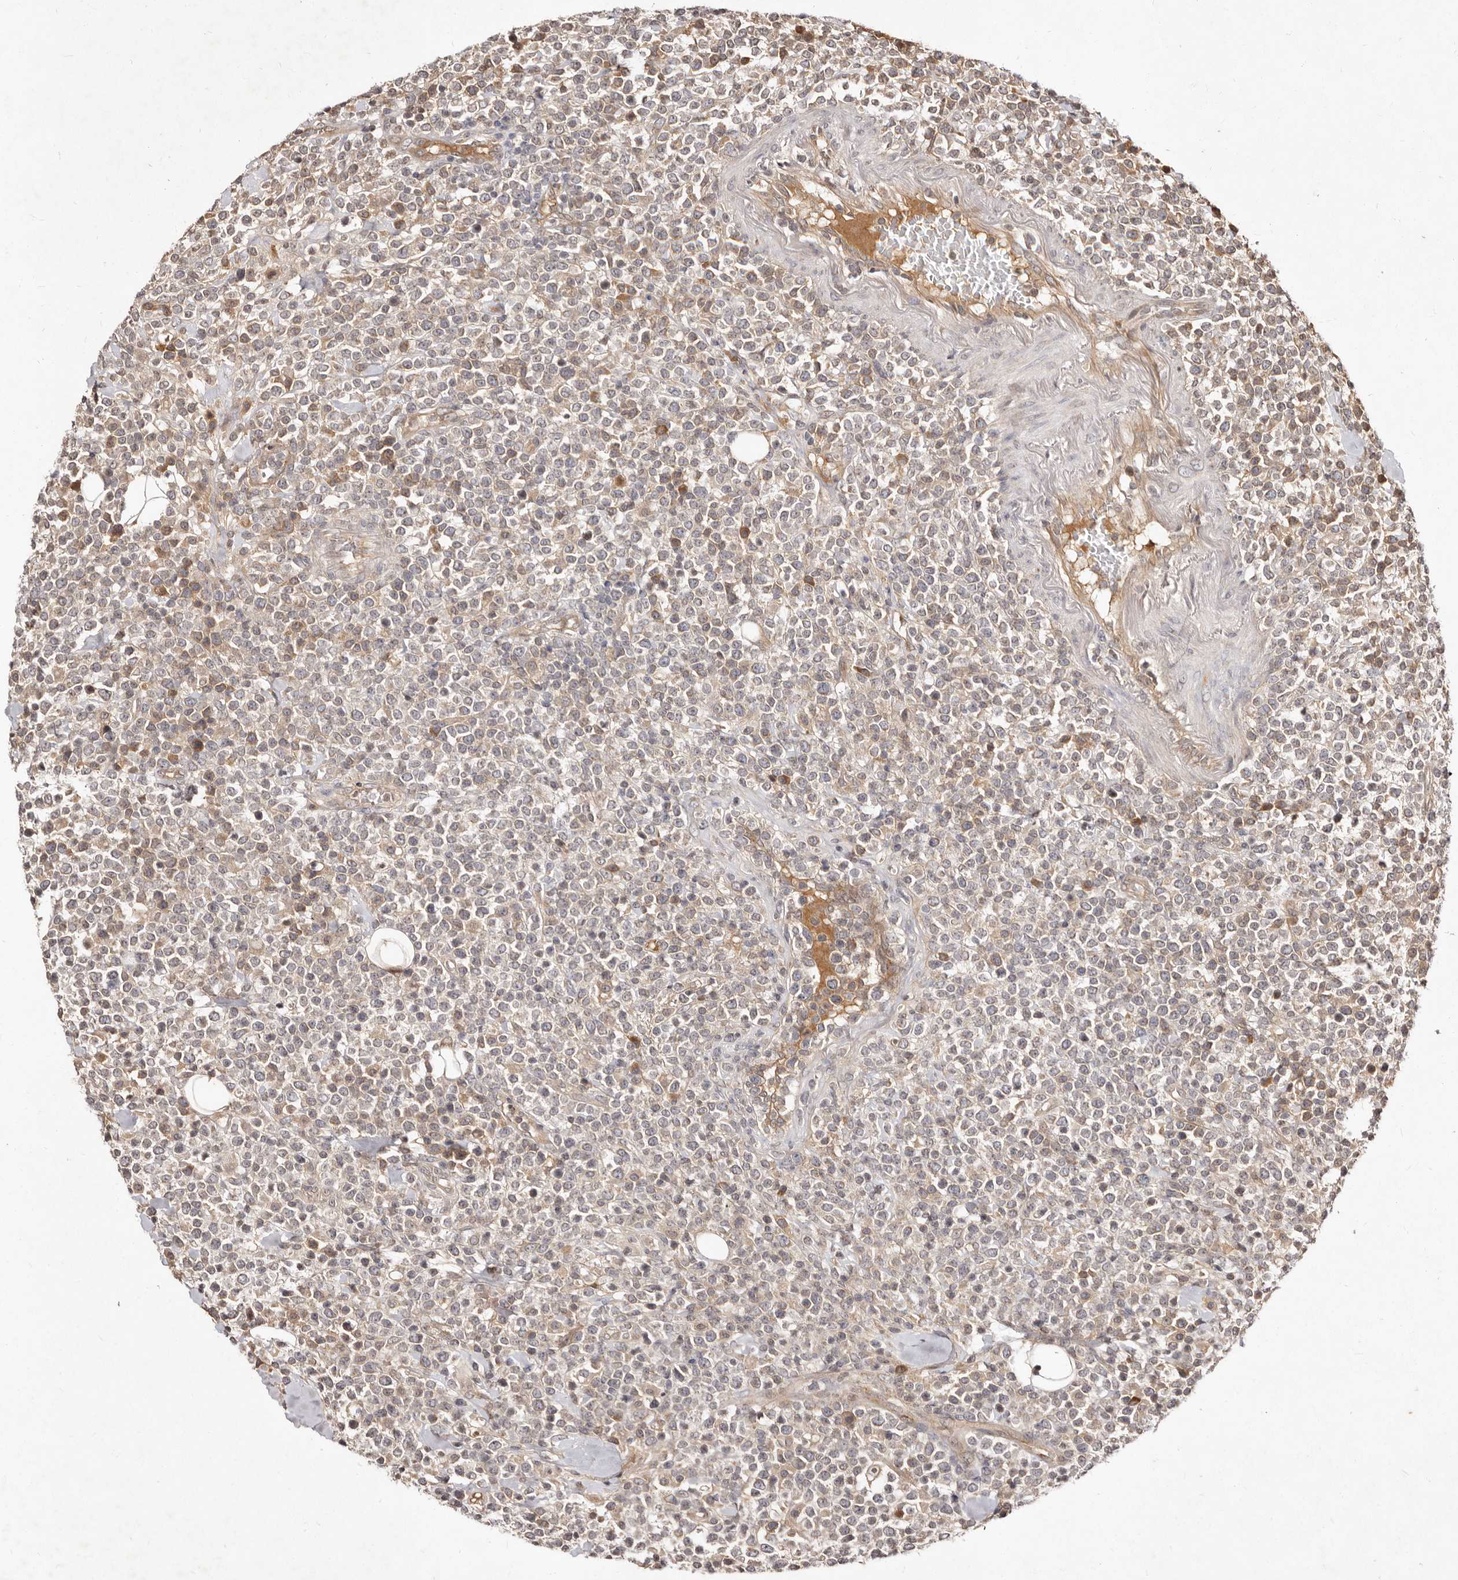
{"staining": {"intensity": "negative", "quantity": "none", "location": "none"}, "tissue": "lymphoma", "cell_type": "Tumor cells", "image_type": "cancer", "snomed": [{"axis": "morphology", "description": "Malignant lymphoma, non-Hodgkin's type, High grade"}, {"axis": "topography", "description": "Colon"}], "caption": "DAB (3,3'-diaminobenzidine) immunohistochemical staining of high-grade malignant lymphoma, non-Hodgkin's type exhibits no significant positivity in tumor cells.", "gene": "LCORL", "patient": {"sex": "female", "age": 53}}